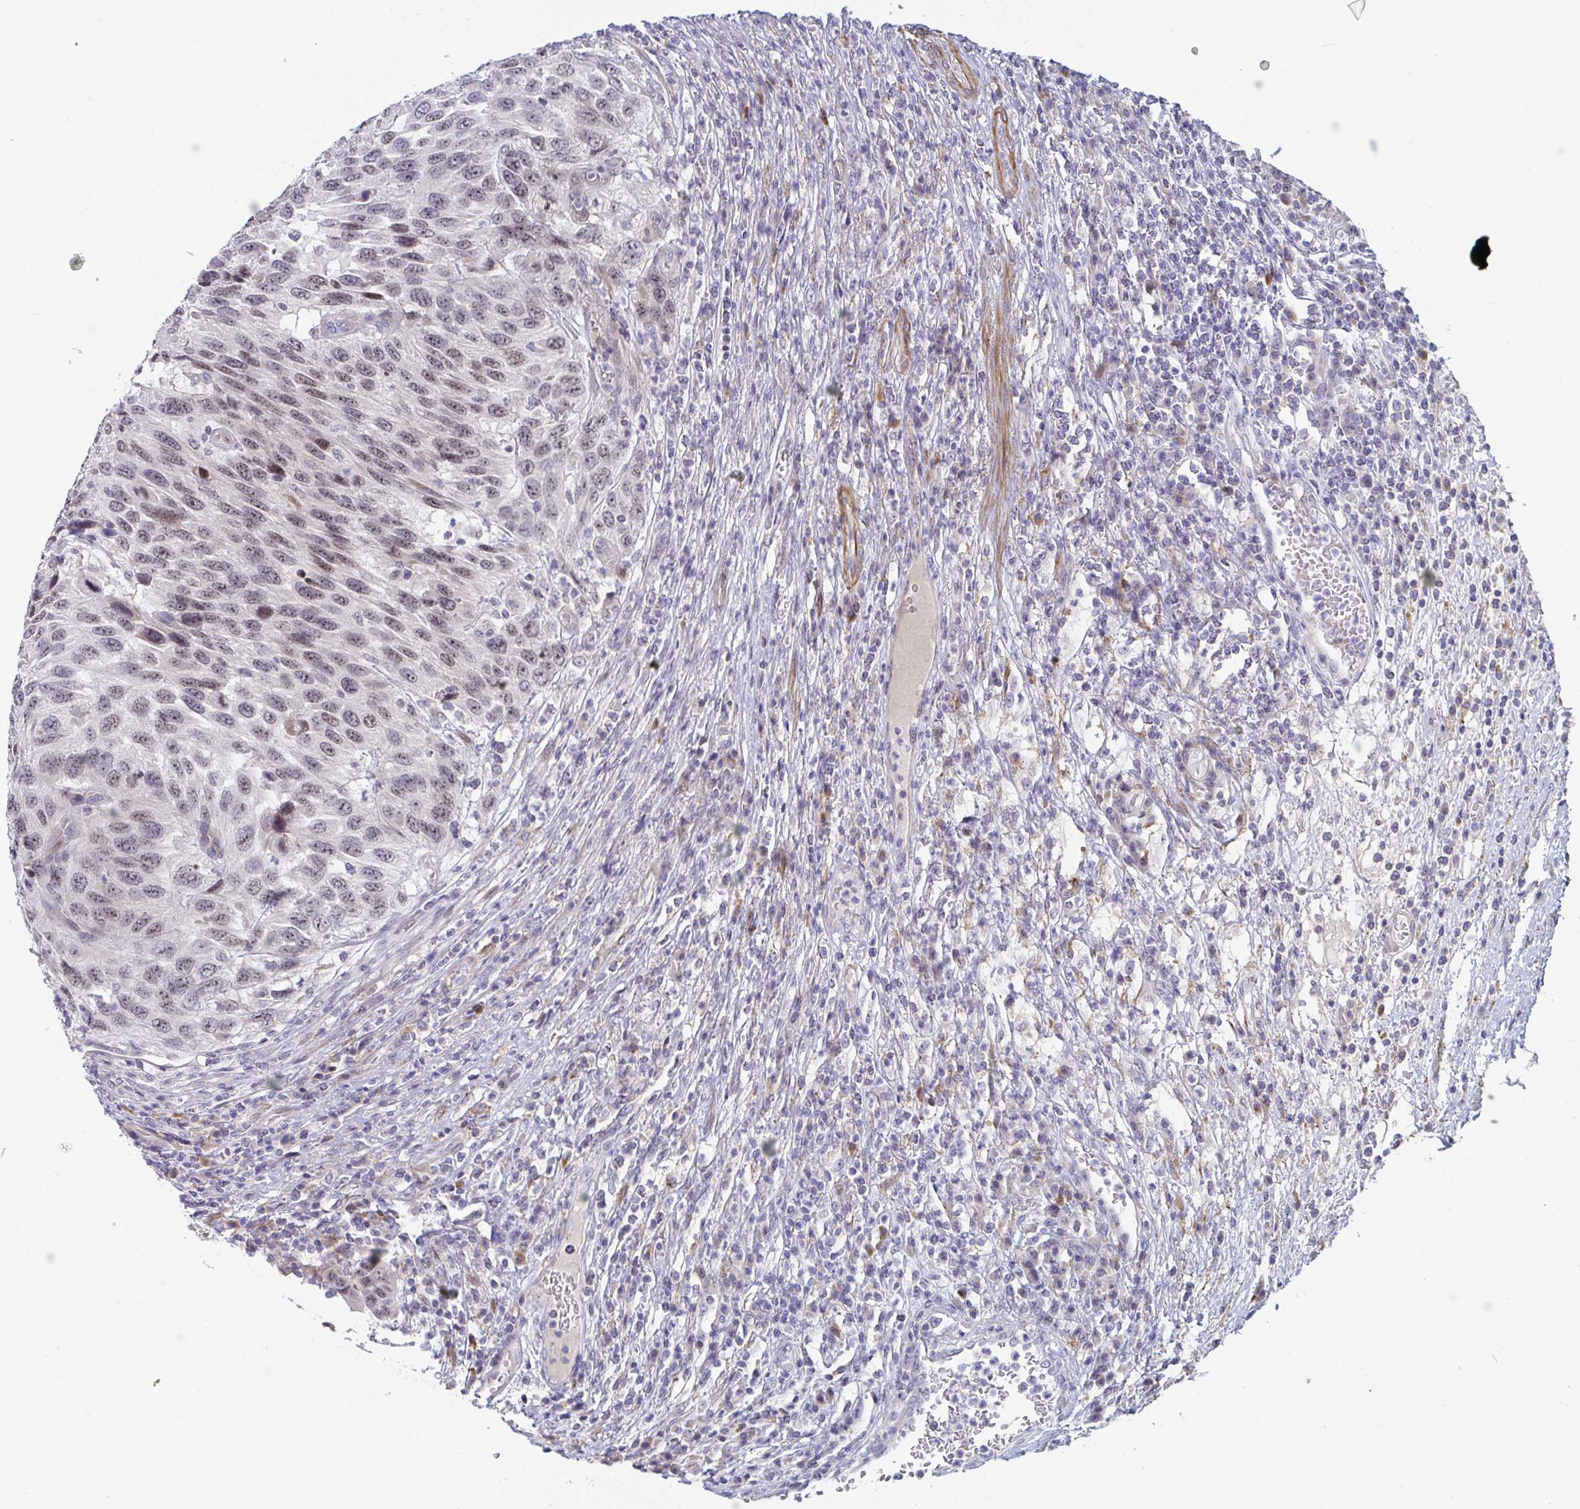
{"staining": {"intensity": "weak", "quantity": ">75%", "location": "nuclear"}, "tissue": "urothelial cancer", "cell_type": "Tumor cells", "image_type": "cancer", "snomed": [{"axis": "morphology", "description": "Urothelial carcinoma, High grade"}, {"axis": "topography", "description": "Urinary bladder"}], "caption": "There is low levels of weak nuclear expression in tumor cells of high-grade urothelial carcinoma, as demonstrated by immunohistochemical staining (brown color).", "gene": "CENPT", "patient": {"sex": "female", "age": 70}}